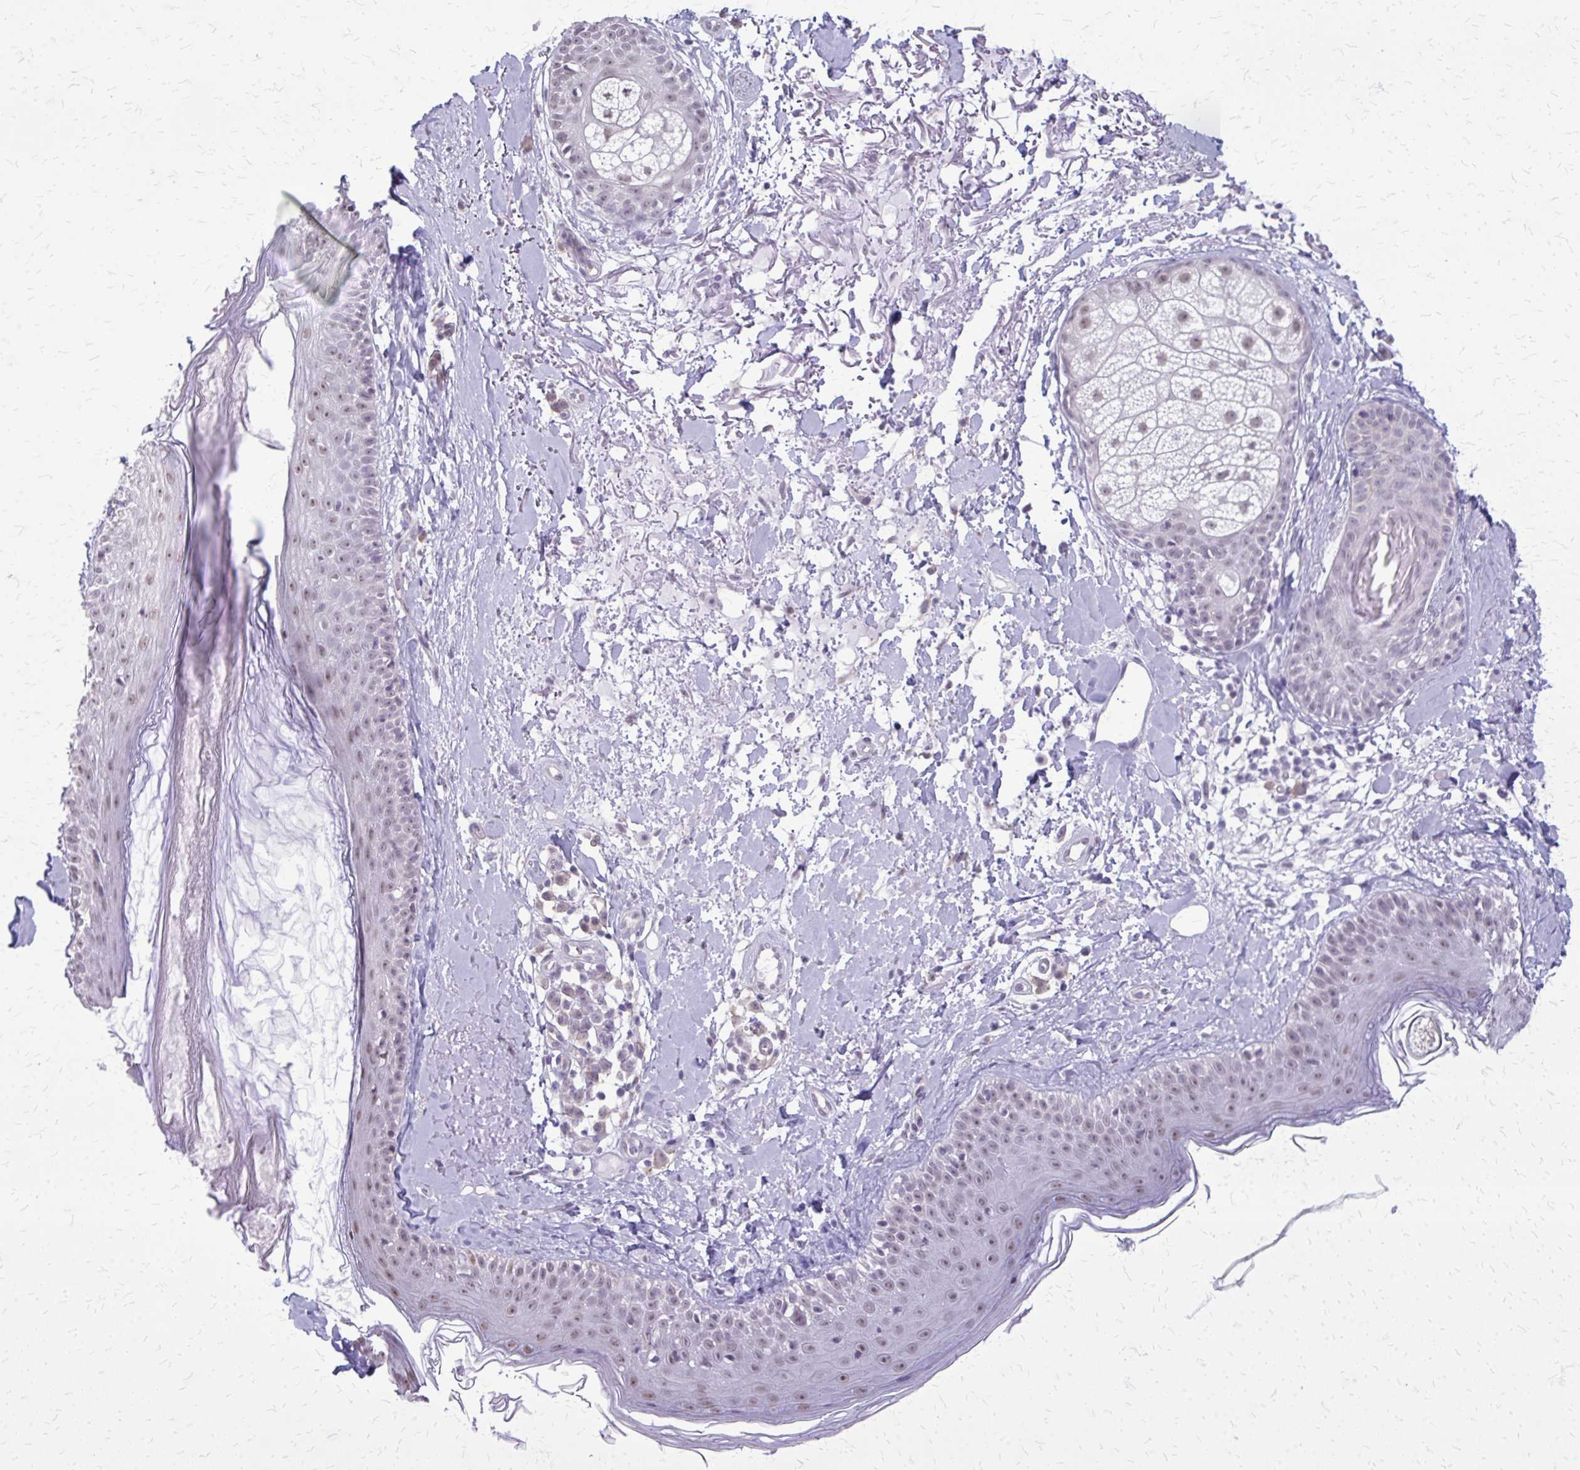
{"staining": {"intensity": "negative", "quantity": "none", "location": "none"}, "tissue": "skin", "cell_type": "Fibroblasts", "image_type": "normal", "snomed": [{"axis": "morphology", "description": "Normal tissue, NOS"}, {"axis": "topography", "description": "Skin"}], "caption": "The histopathology image displays no significant expression in fibroblasts of skin. The staining was performed using DAB to visualize the protein expression in brown, while the nuclei were stained in blue with hematoxylin (Magnification: 20x).", "gene": "PLCB1", "patient": {"sex": "male", "age": 73}}